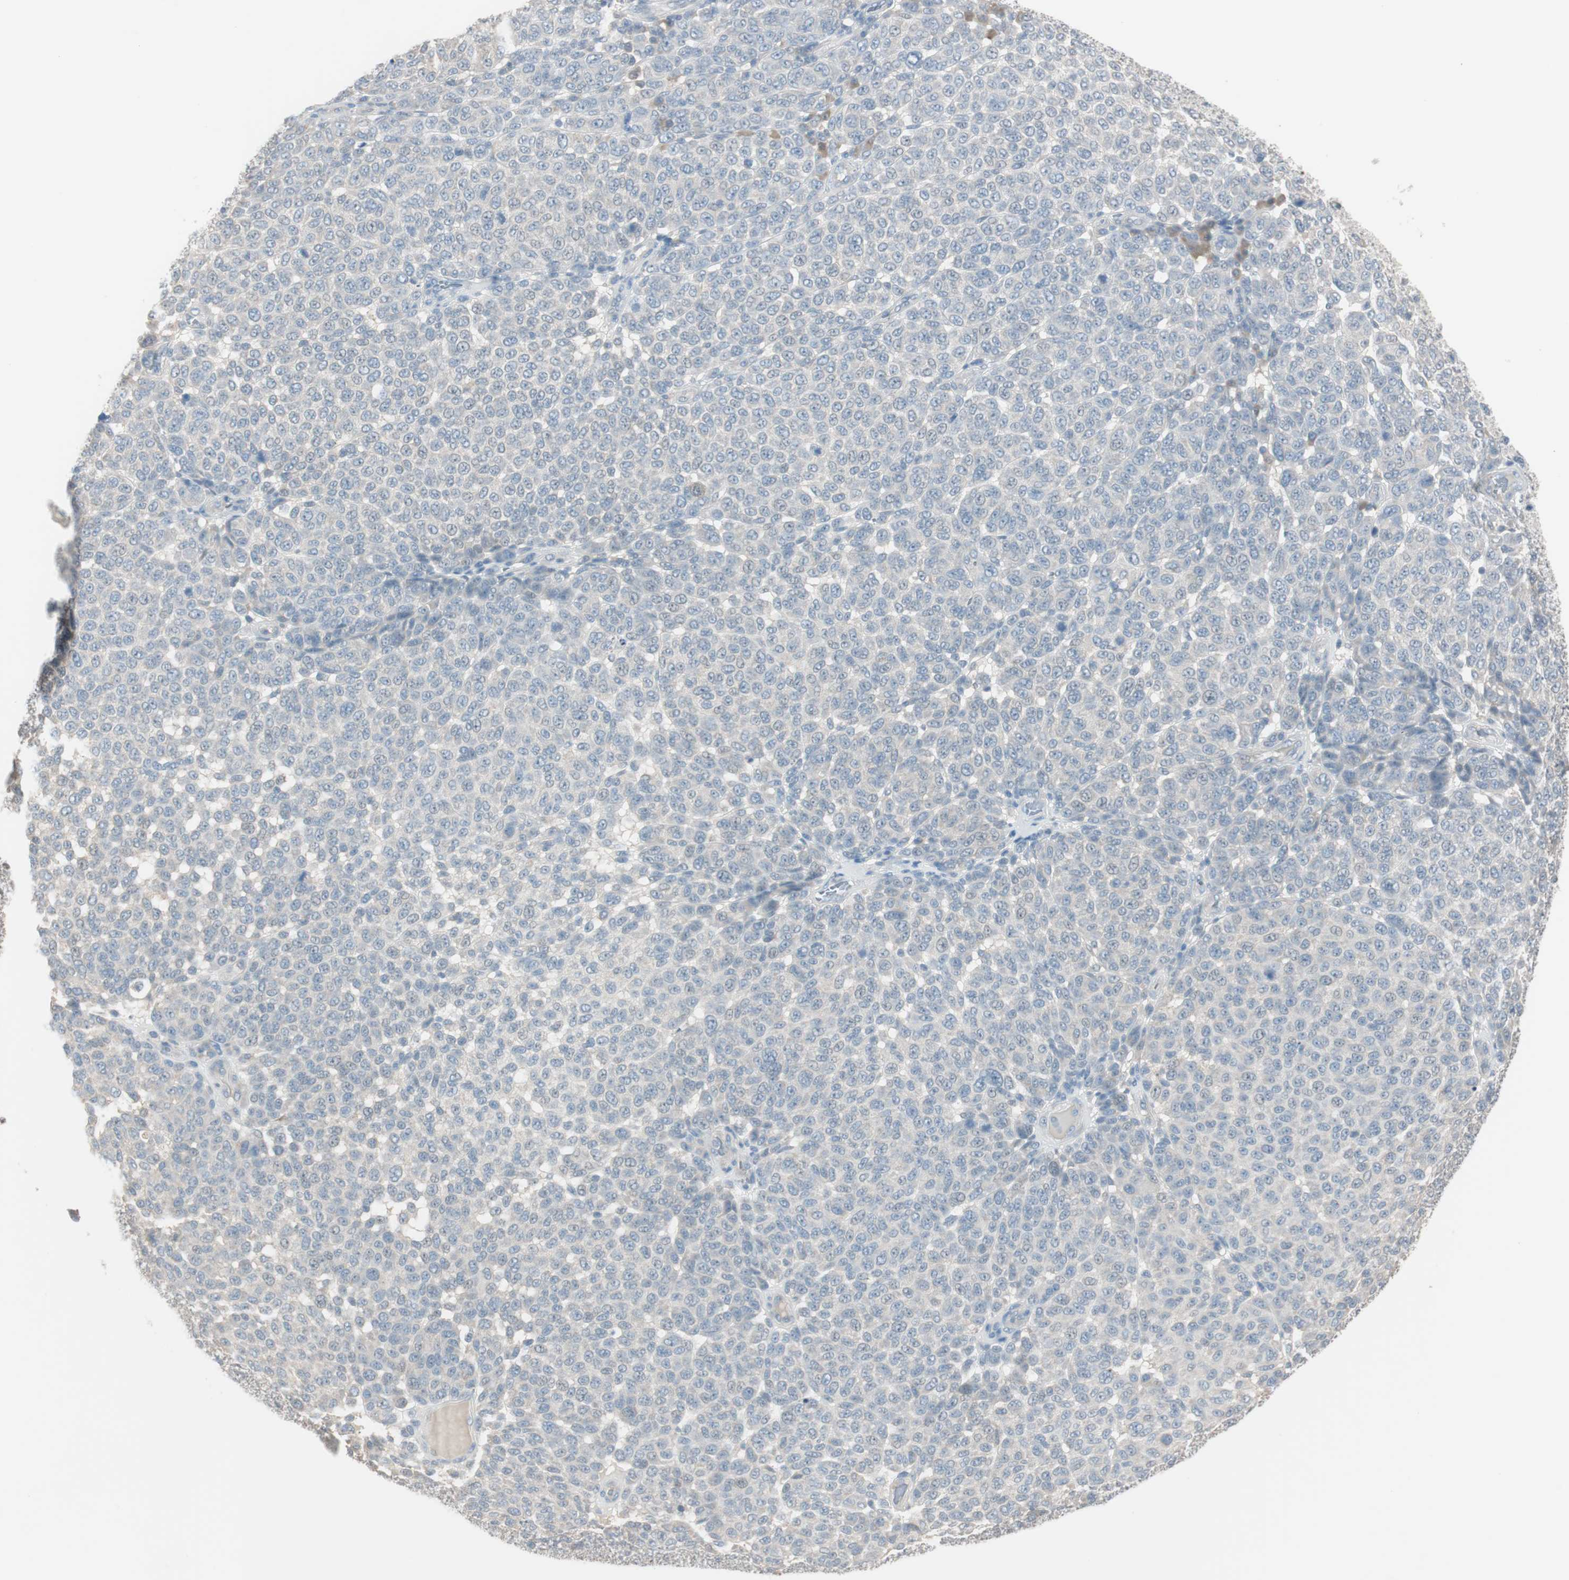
{"staining": {"intensity": "negative", "quantity": "none", "location": "none"}, "tissue": "melanoma", "cell_type": "Tumor cells", "image_type": "cancer", "snomed": [{"axis": "morphology", "description": "Malignant melanoma, NOS"}, {"axis": "topography", "description": "Skin"}], "caption": "Histopathology image shows no significant protein positivity in tumor cells of melanoma.", "gene": "KHK", "patient": {"sex": "male", "age": 59}}